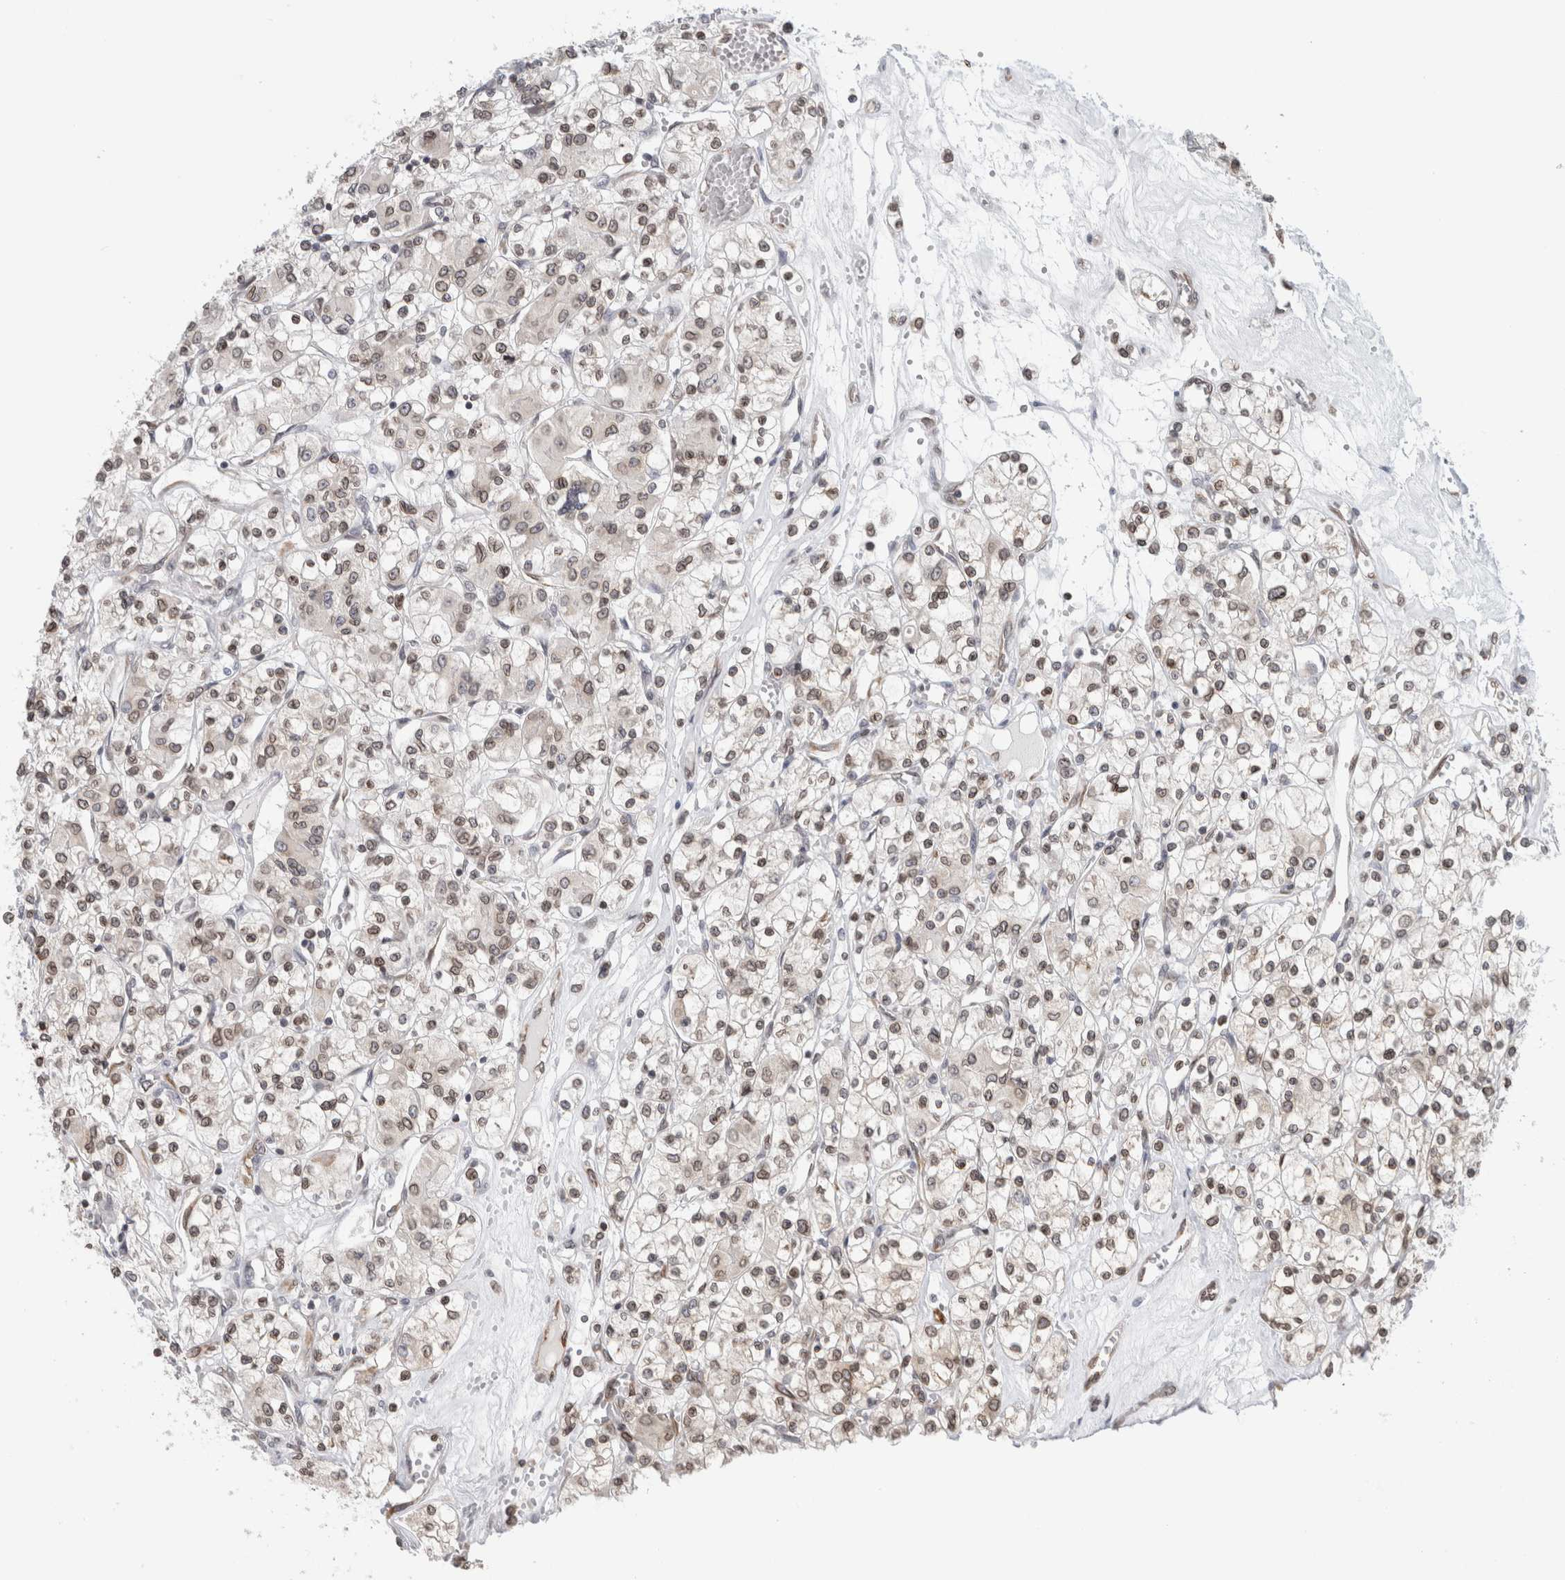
{"staining": {"intensity": "weak", "quantity": ">75%", "location": "nuclear"}, "tissue": "renal cancer", "cell_type": "Tumor cells", "image_type": "cancer", "snomed": [{"axis": "morphology", "description": "Adenocarcinoma, NOS"}, {"axis": "topography", "description": "Kidney"}], "caption": "A brown stain highlights weak nuclear staining of a protein in human renal cancer (adenocarcinoma) tumor cells. The staining is performed using DAB (3,3'-diaminobenzidine) brown chromogen to label protein expression. The nuclei are counter-stained blue using hematoxylin.", "gene": "RBMX2", "patient": {"sex": "female", "age": 59}}